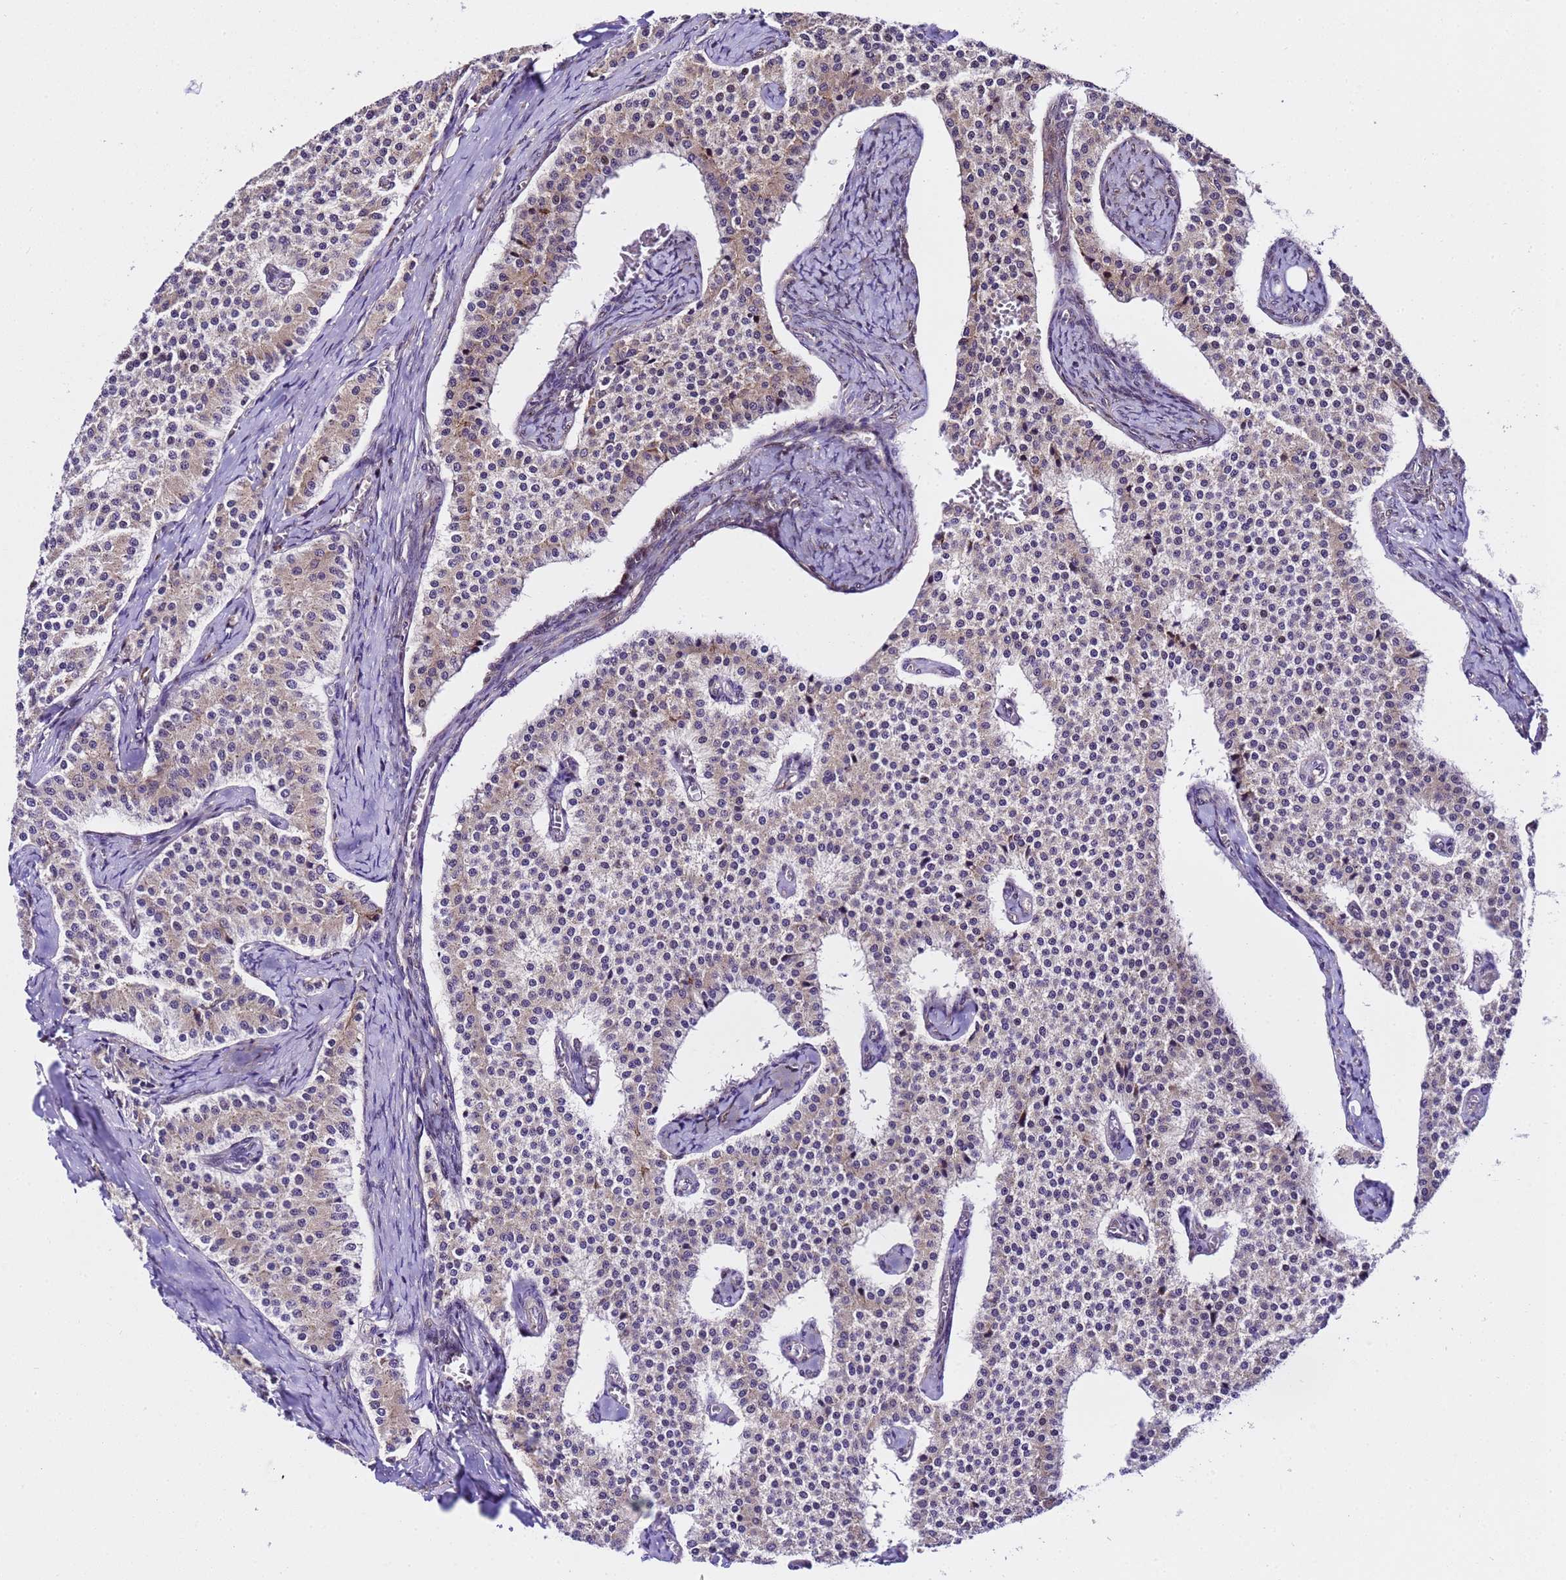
{"staining": {"intensity": "weak", "quantity": "25%-75%", "location": "cytoplasmic/membranous"}, "tissue": "carcinoid", "cell_type": "Tumor cells", "image_type": "cancer", "snomed": [{"axis": "morphology", "description": "Carcinoid, malignant, NOS"}, {"axis": "topography", "description": "Colon"}], "caption": "The histopathology image displays a brown stain indicating the presence of a protein in the cytoplasmic/membranous of tumor cells in malignant carcinoid.", "gene": "SLX4IP", "patient": {"sex": "female", "age": 52}}